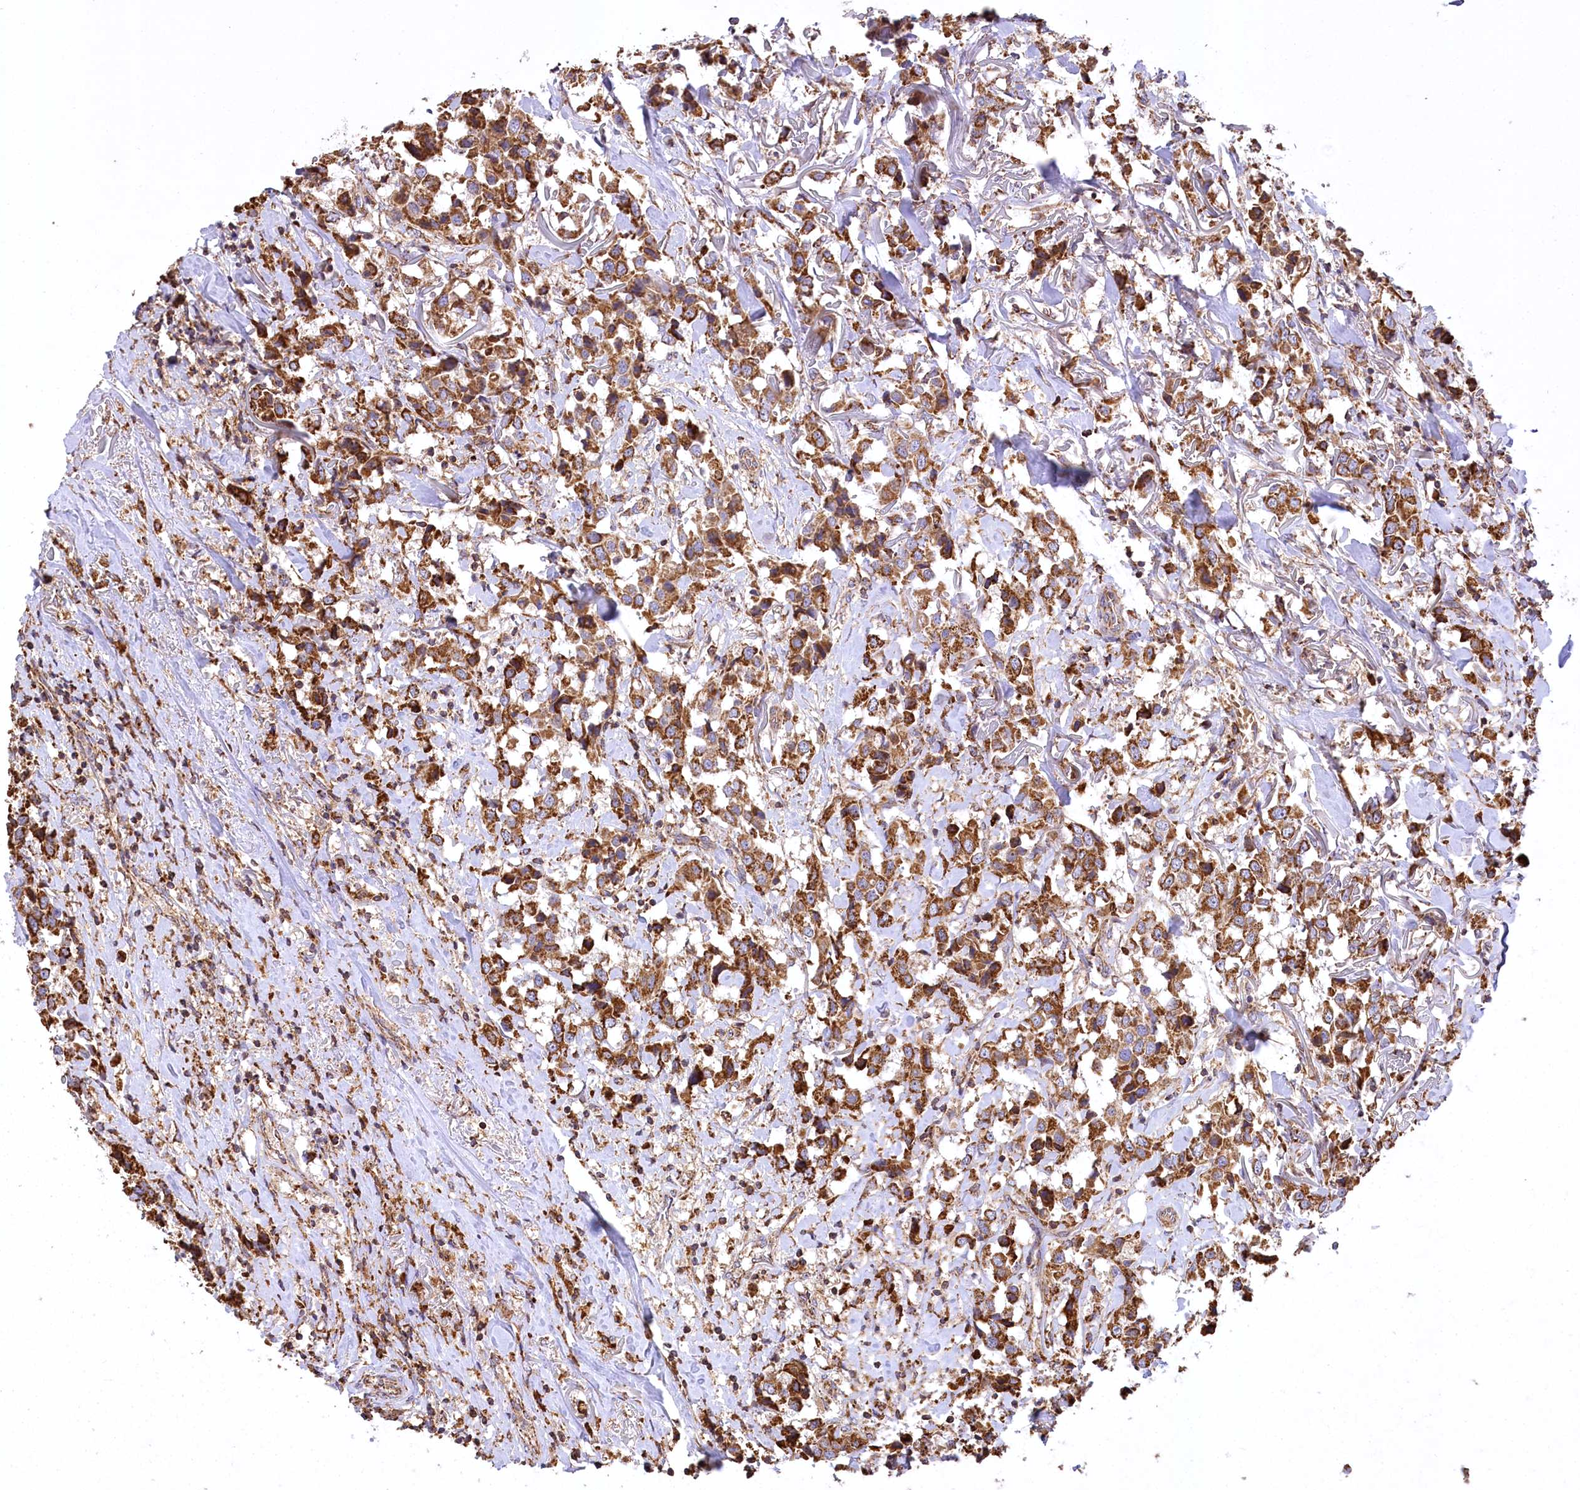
{"staining": {"intensity": "moderate", "quantity": ">75%", "location": "cytoplasmic/membranous"}, "tissue": "breast cancer", "cell_type": "Tumor cells", "image_type": "cancer", "snomed": [{"axis": "morphology", "description": "Duct carcinoma"}, {"axis": "topography", "description": "Breast"}], "caption": "This image exhibits immunohistochemistry (IHC) staining of human breast cancer (infiltrating ductal carcinoma), with medium moderate cytoplasmic/membranous expression in about >75% of tumor cells.", "gene": "CARD19", "patient": {"sex": "female", "age": 80}}